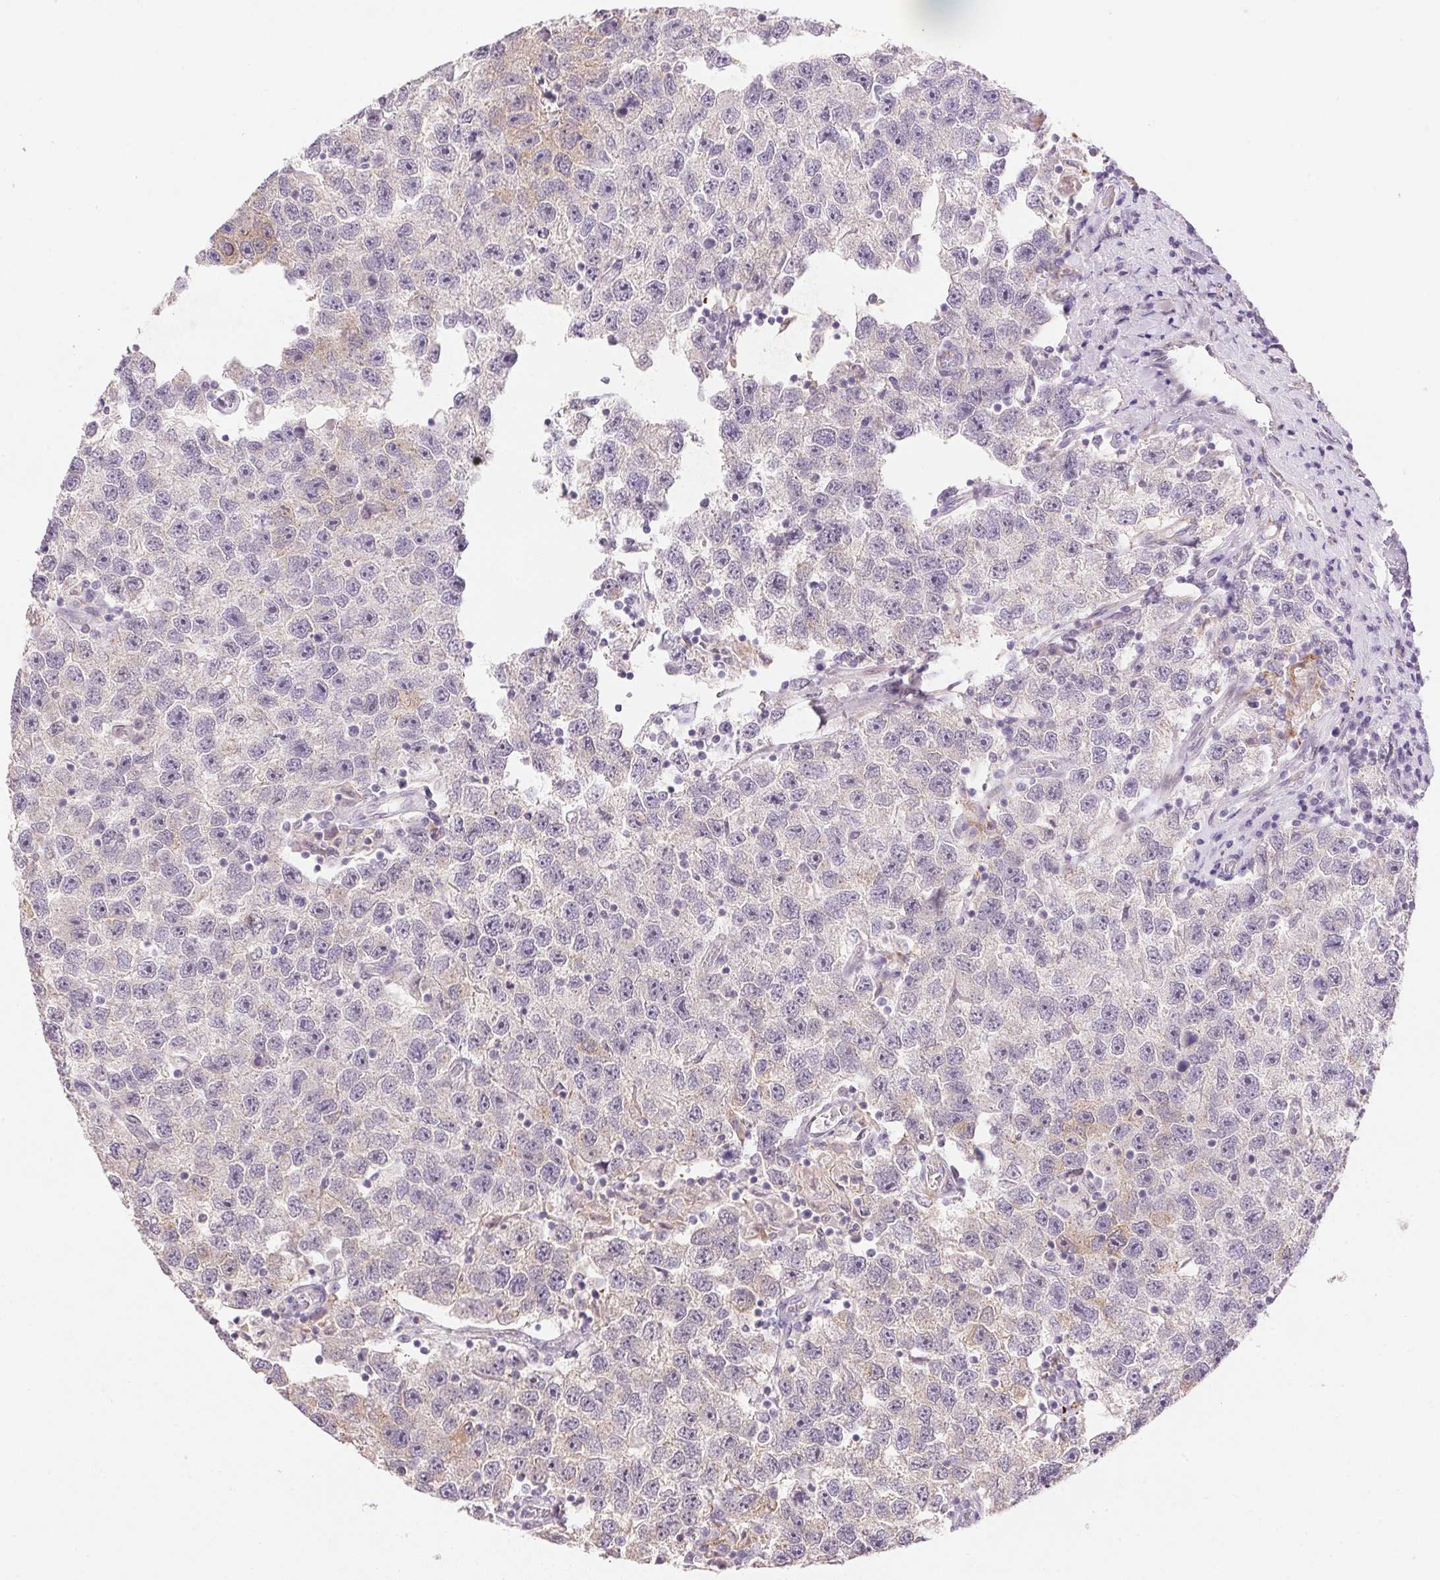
{"staining": {"intensity": "negative", "quantity": "none", "location": "none"}, "tissue": "testis cancer", "cell_type": "Tumor cells", "image_type": "cancer", "snomed": [{"axis": "morphology", "description": "Seminoma, NOS"}, {"axis": "topography", "description": "Testis"}], "caption": "This is an immunohistochemistry photomicrograph of human testis cancer. There is no expression in tumor cells.", "gene": "GYG2", "patient": {"sex": "male", "age": 26}}